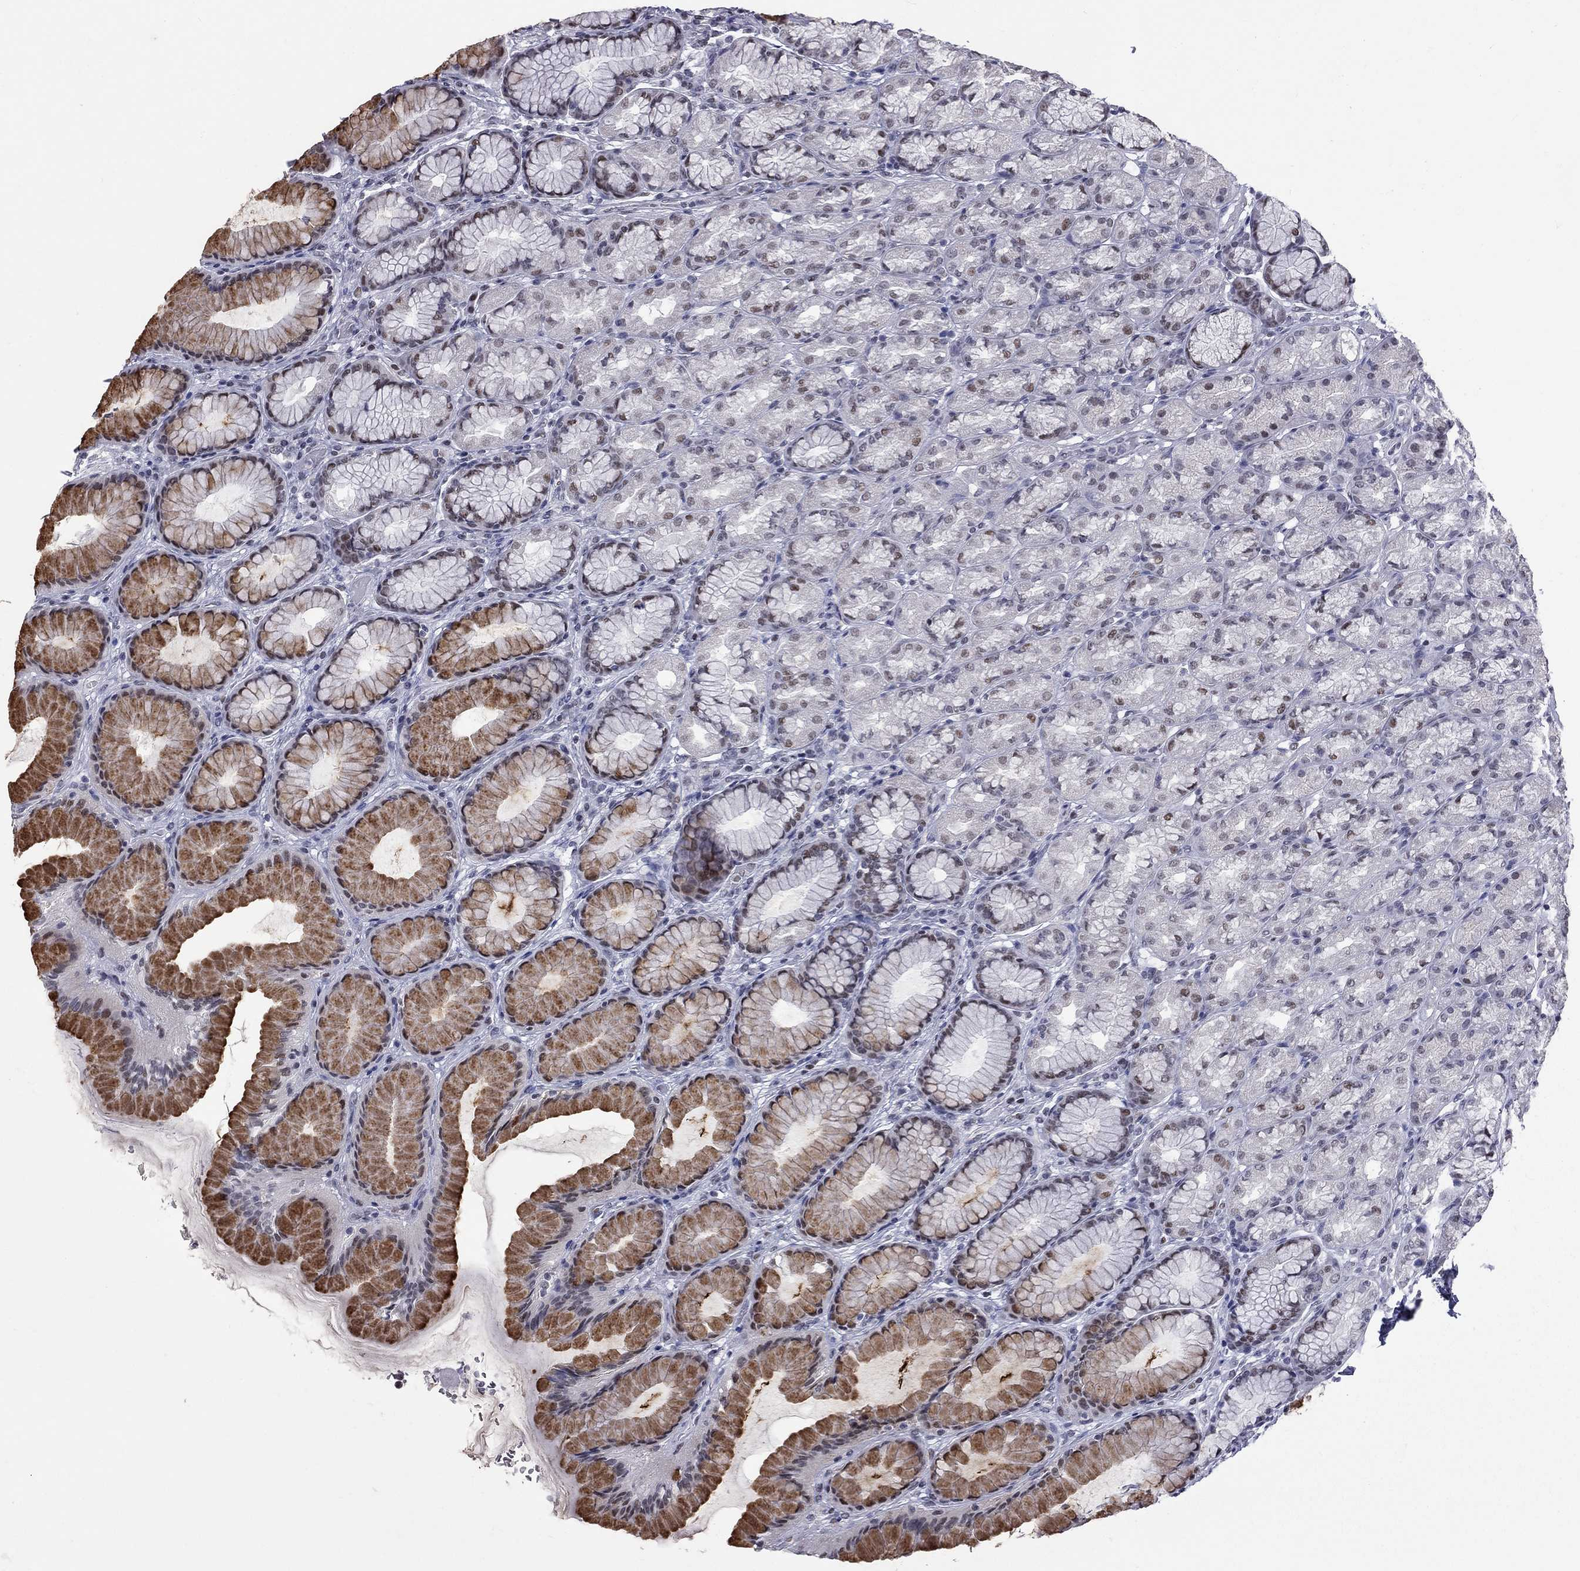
{"staining": {"intensity": "strong", "quantity": "25%-75%", "location": "cytoplasmic/membranous"}, "tissue": "stomach", "cell_type": "Glandular cells", "image_type": "normal", "snomed": [{"axis": "morphology", "description": "Normal tissue, NOS"}, {"axis": "morphology", "description": "Adenocarcinoma, NOS"}, {"axis": "topography", "description": "Stomach"}], "caption": "This micrograph displays IHC staining of unremarkable human stomach, with high strong cytoplasmic/membranous positivity in approximately 25%-75% of glandular cells.", "gene": "ZNF154", "patient": {"sex": "female", "age": 79}}